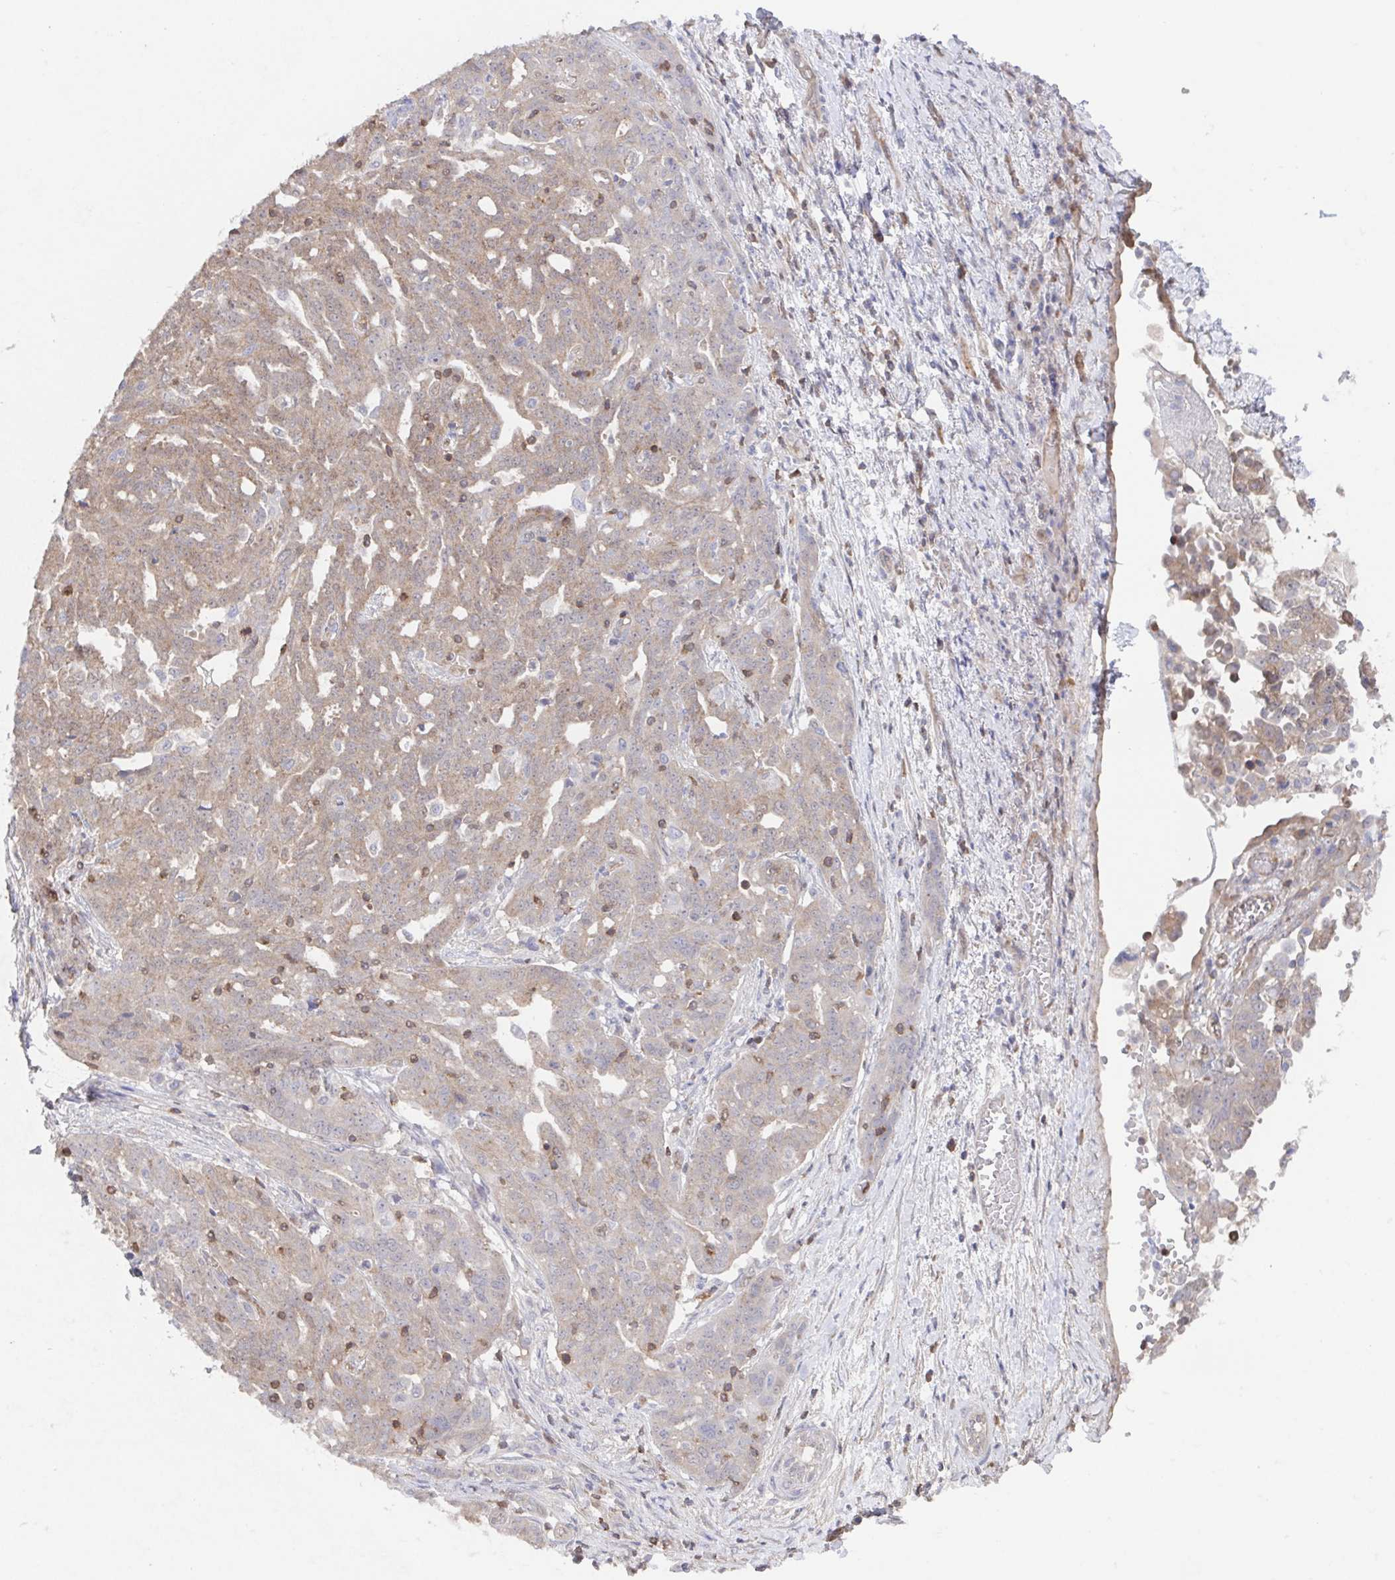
{"staining": {"intensity": "weak", "quantity": "25%-75%", "location": "cytoplasmic/membranous"}, "tissue": "ovarian cancer", "cell_type": "Tumor cells", "image_type": "cancer", "snomed": [{"axis": "morphology", "description": "Cystadenocarcinoma, serous, NOS"}, {"axis": "topography", "description": "Ovary"}], "caption": "Immunohistochemistry (IHC) staining of ovarian cancer (serous cystadenocarcinoma), which displays low levels of weak cytoplasmic/membranous positivity in about 25%-75% of tumor cells indicating weak cytoplasmic/membranous protein positivity. The staining was performed using DAB (3,3'-diaminobenzidine) (brown) for protein detection and nuclei were counterstained in hematoxylin (blue).", "gene": "AGFG2", "patient": {"sex": "female", "age": 67}}